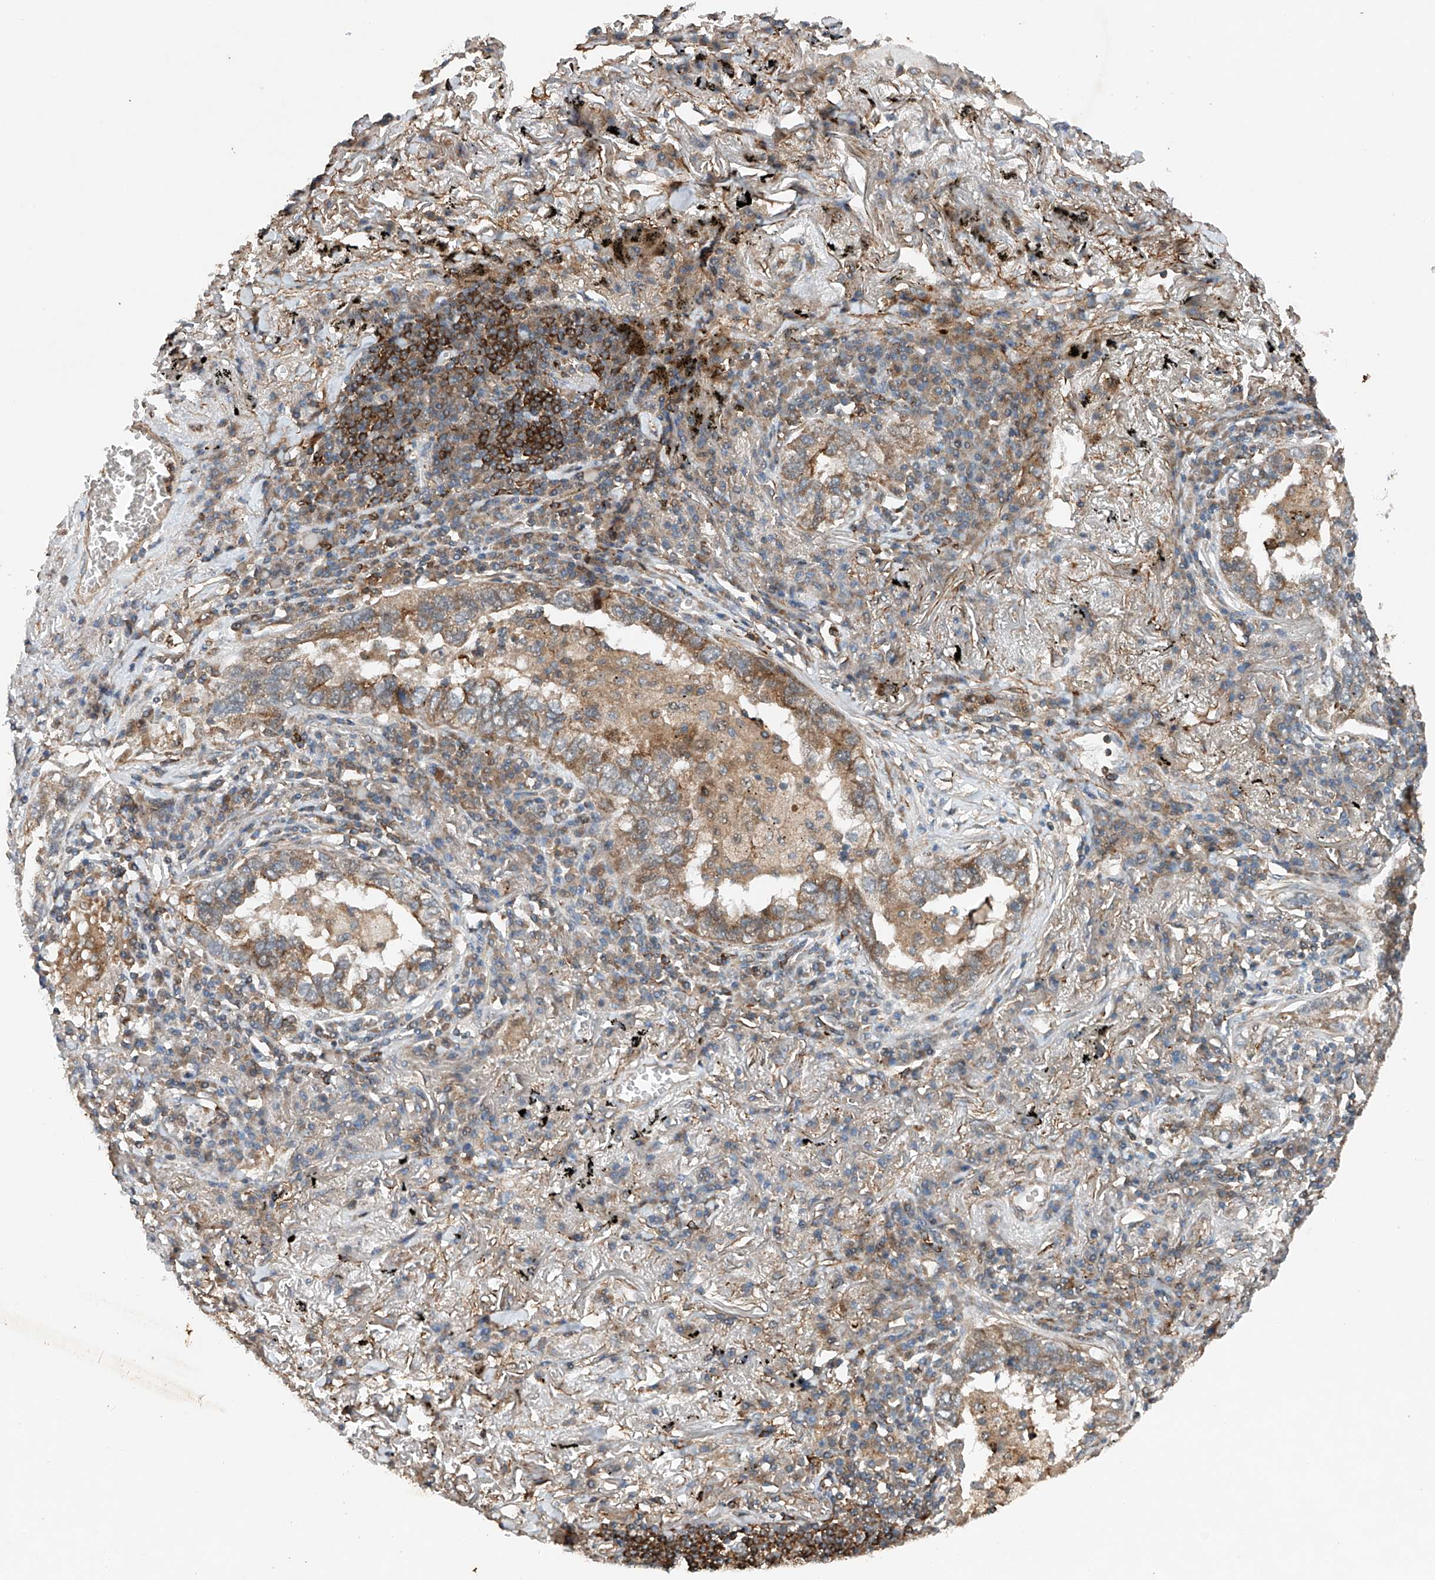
{"staining": {"intensity": "moderate", "quantity": ">75%", "location": "cytoplasmic/membranous"}, "tissue": "lung cancer", "cell_type": "Tumor cells", "image_type": "cancer", "snomed": [{"axis": "morphology", "description": "Adenocarcinoma, NOS"}, {"axis": "topography", "description": "Lung"}], "caption": "There is medium levels of moderate cytoplasmic/membranous expression in tumor cells of lung cancer (adenocarcinoma), as demonstrated by immunohistochemical staining (brown color).", "gene": "CEP85L", "patient": {"sex": "male", "age": 65}}